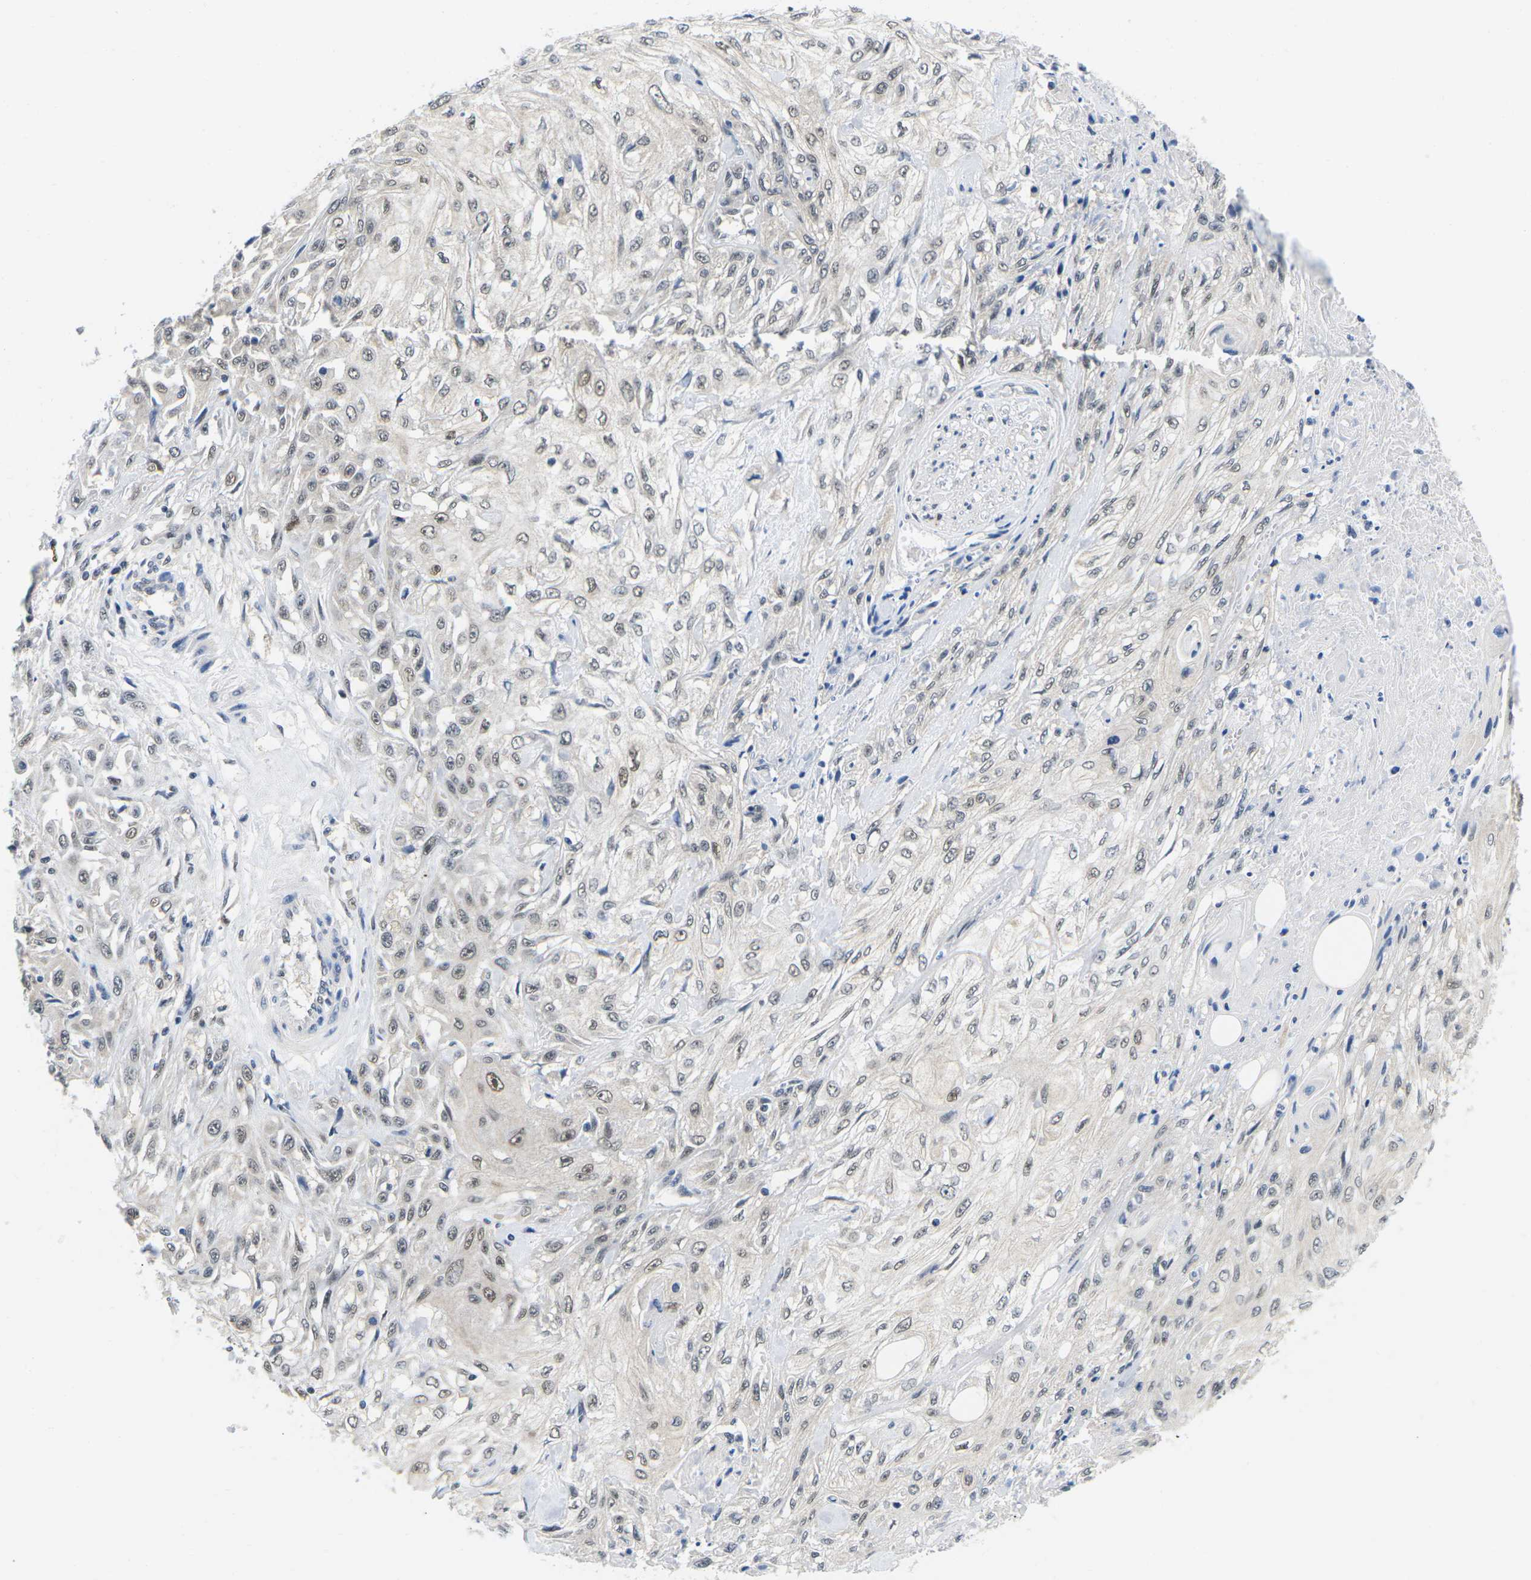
{"staining": {"intensity": "weak", "quantity": "25%-75%", "location": "nuclear"}, "tissue": "skin cancer", "cell_type": "Tumor cells", "image_type": "cancer", "snomed": [{"axis": "morphology", "description": "Squamous cell carcinoma, NOS"}, {"axis": "morphology", "description": "Squamous cell carcinoma, metastatic, NOS"}, {"axis": "topography", "description": "Skin"}, {"axis": "topography", "description": "Lymph node"}], "caption": "An image of metastatic squamous cell carcinoma (skin) stained for a protein exhibits weak nuclear brown staining in tumor cells.", "gene": "UBA7", "patient": {"sex": "male", "age": 75}}